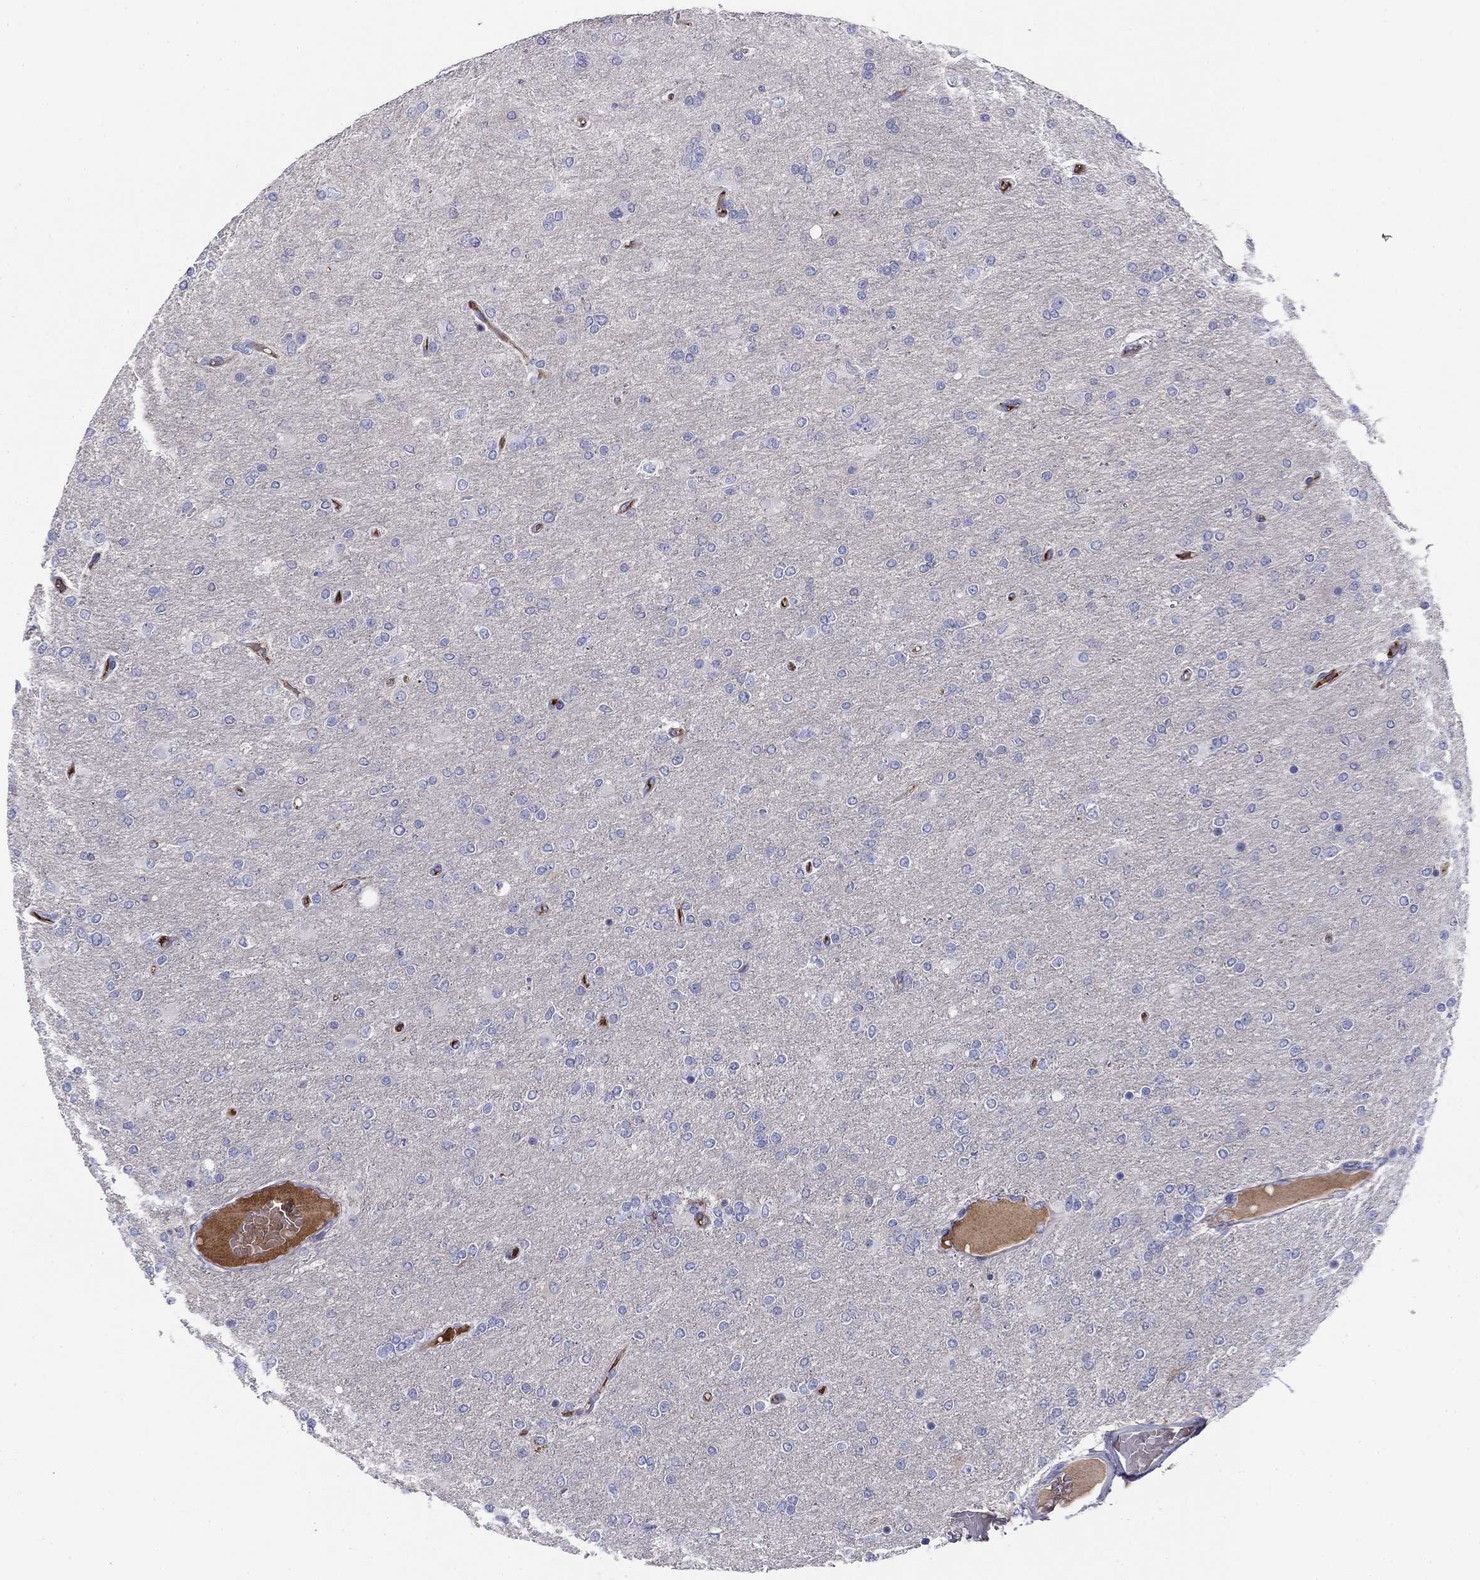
{"staining": {"intensity": "negative", "quantity": "none", "location": "none"}, "tissue": "glioma", "cell_type": "Tumor cells", "image_type": "cancer", "snomed": [{"axis": "morphology", "description": "Glioma, malignant, High grade"}, {"axis": "topography", "description": "Cerebral cortex"}], "caption": "A high-resolution micrograph shows immunohistochemistry (IHC) staining of glioma, which demonstrates no significant expression in tumor cells.", "gene": "CPLX4", "patient": {"sex": "male", "age": 70}}